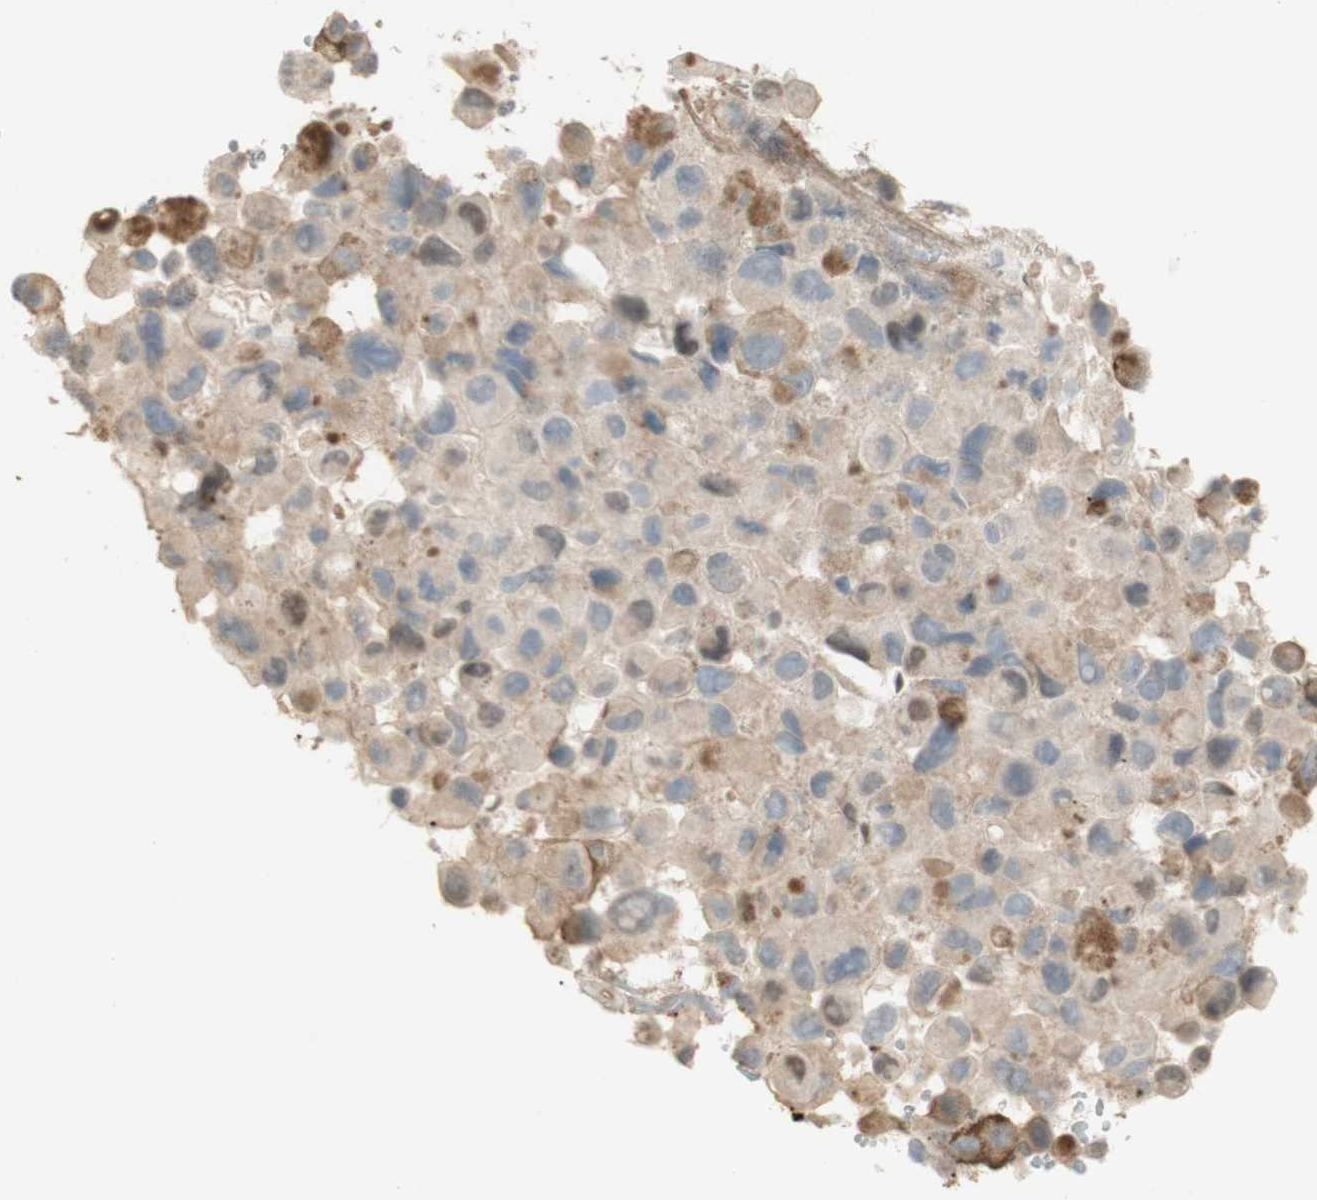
{"staining": {"intensity": "weak", "quantity": ">75%", "location": "cytoplasmic/membranous"}, "tissue": "melanoma", "cell_type": "Tumor cells", "image_type": "cancer", "snomed": [{"axis": "morphology", "description": "Malignant melanoma, NOS"}, {"axis": "topography", "description": "Skin"}], "caption": "Melanoma was stained to show a protein in brown. There is low levels of weak cytoplasmic/membranous expression in about >75% of tumor cells.", "gene": "MUC3A", "patient": {"sex": "female", "age": 73}}